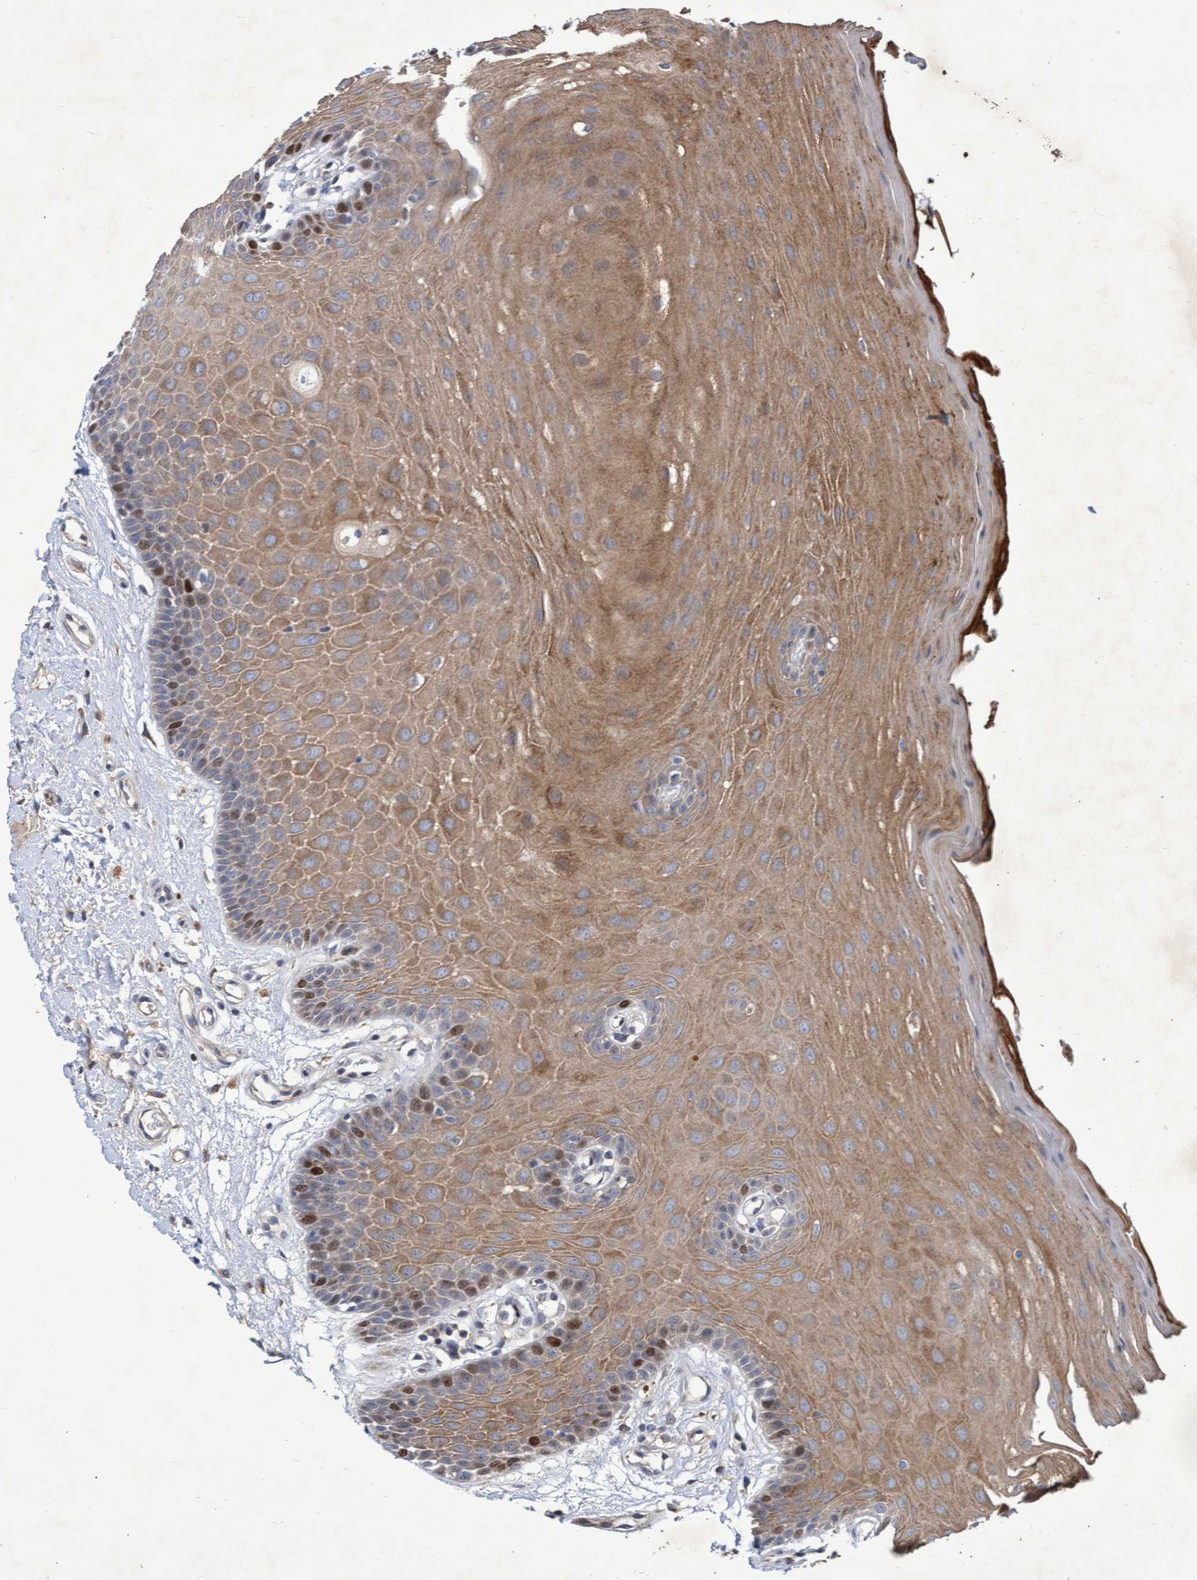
{"staining": {"intensity": "moderate", "quantity": ">75%", "location": "cytoplasmic/membranous"}, "tissue": "oral mucosa", "cell_type": "Squamous epithelial cells", "image_type": "normal", "snomed": [{"axis": "morphology", "description": "Normal tissue, NOS"}, {"axis": "morphology", "description": "Squamous cell carcinoma, NOS"}, {"axis": "topography", "description": "Oral tissue"}, {"axis": "topography", "description": "Head-Neck"}], "caption": "Brown immunohistochemical staining in benign human oral mucosa displays moderate cytoplasmic/membranous staining in about >75% of squamous epithelial cells.", "gene": "ABCF2", "patient": {"sex": "male", "age": 71}}